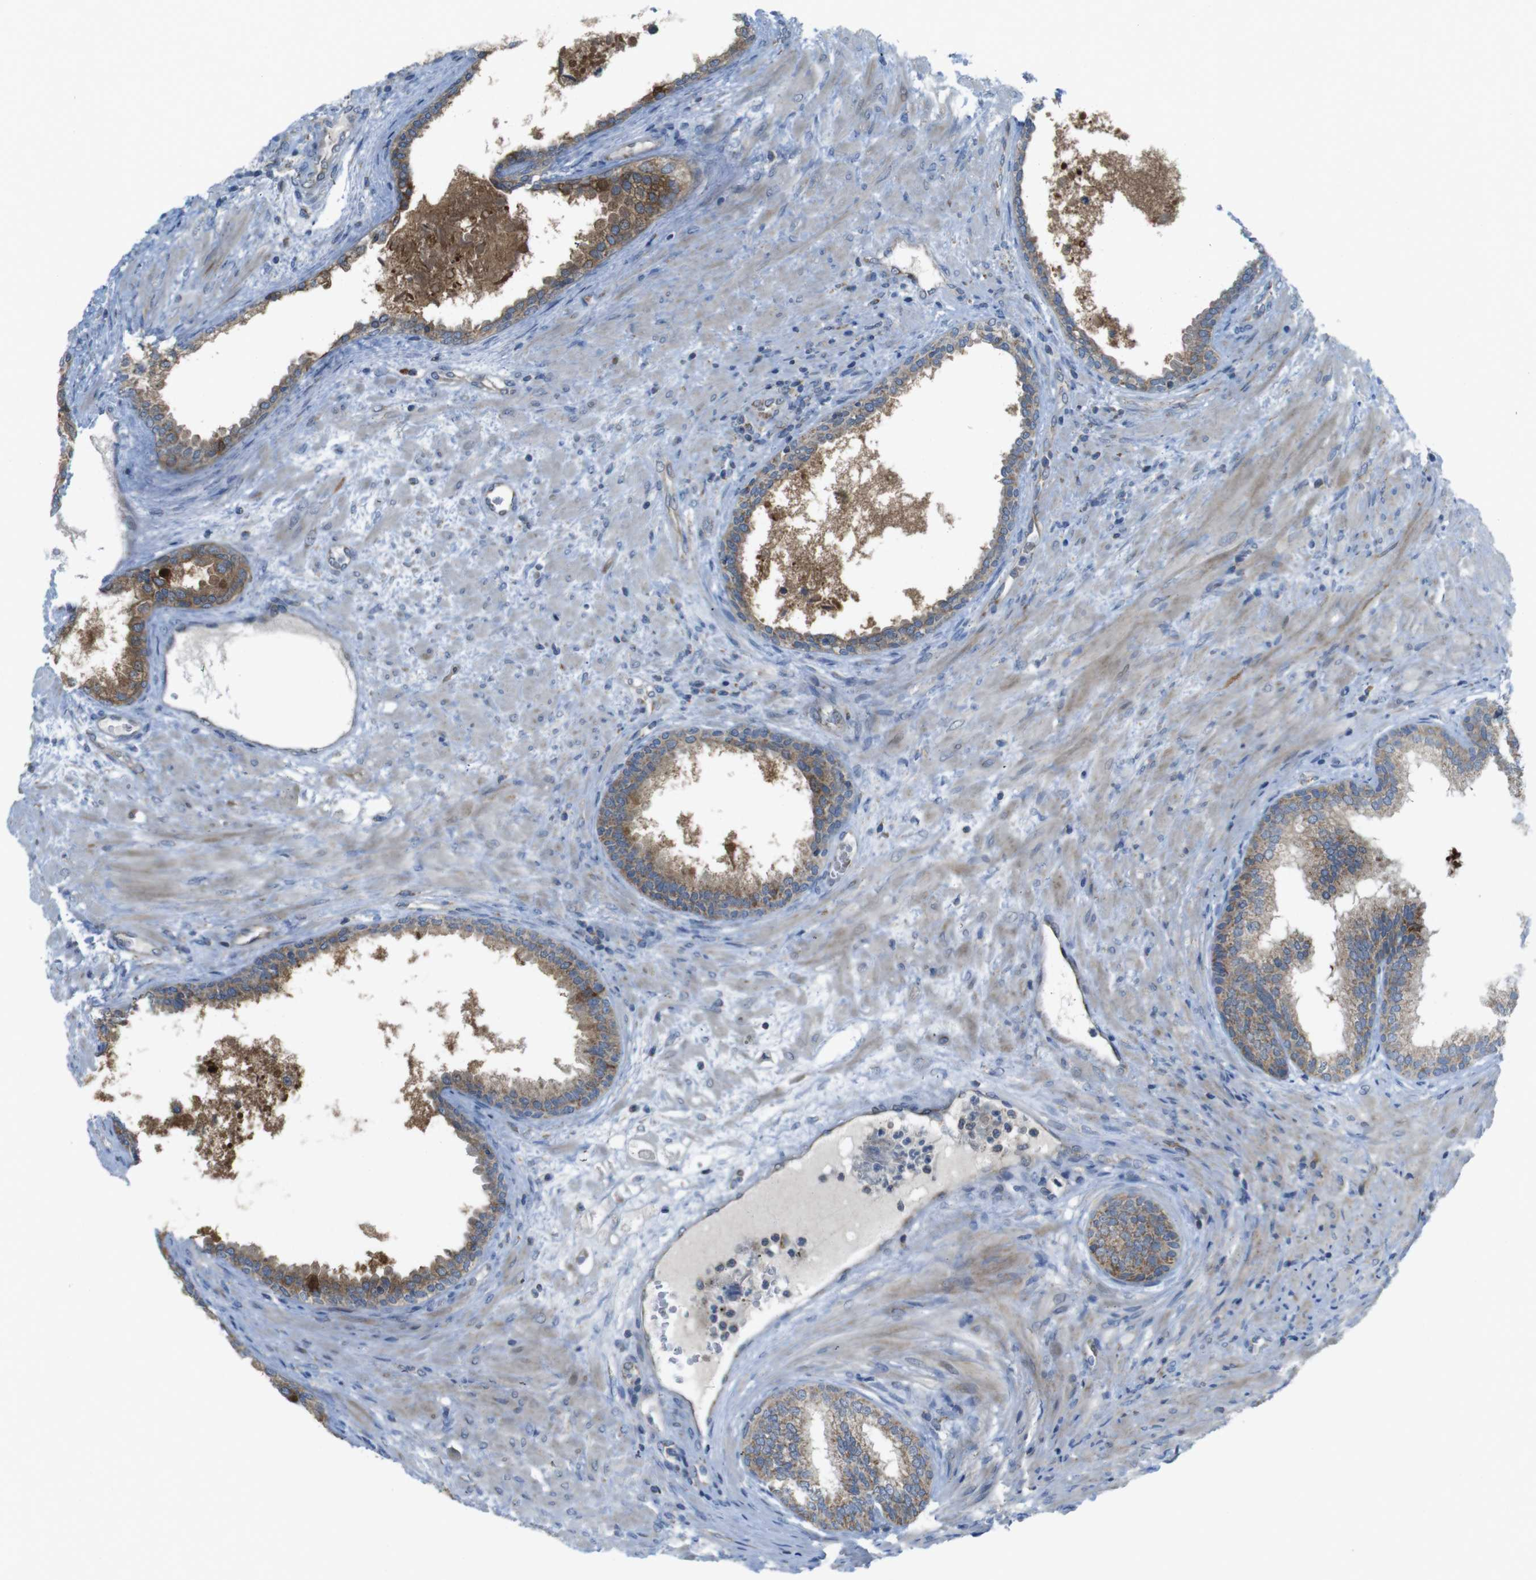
{"staining": {"intensity": "moderate", "quantity": ">75%", "location": "cytoplasmic/membranous"}, "tissue": "prostate", "cell_type": "Glandular cells", "image_type": "normal", "snomed": [{"axis": "morphology", "description": "Normal tissue, NOS"}, {"axis": "topography", "description": "Prostate"}], "caption": "A brown stain shows moderate cytoplasmic/membranous staining of a protein in glandular cells of unremarkable prostate.", "gene": "MARCHF1", "patient": {"sex": "male", "age": 76}}